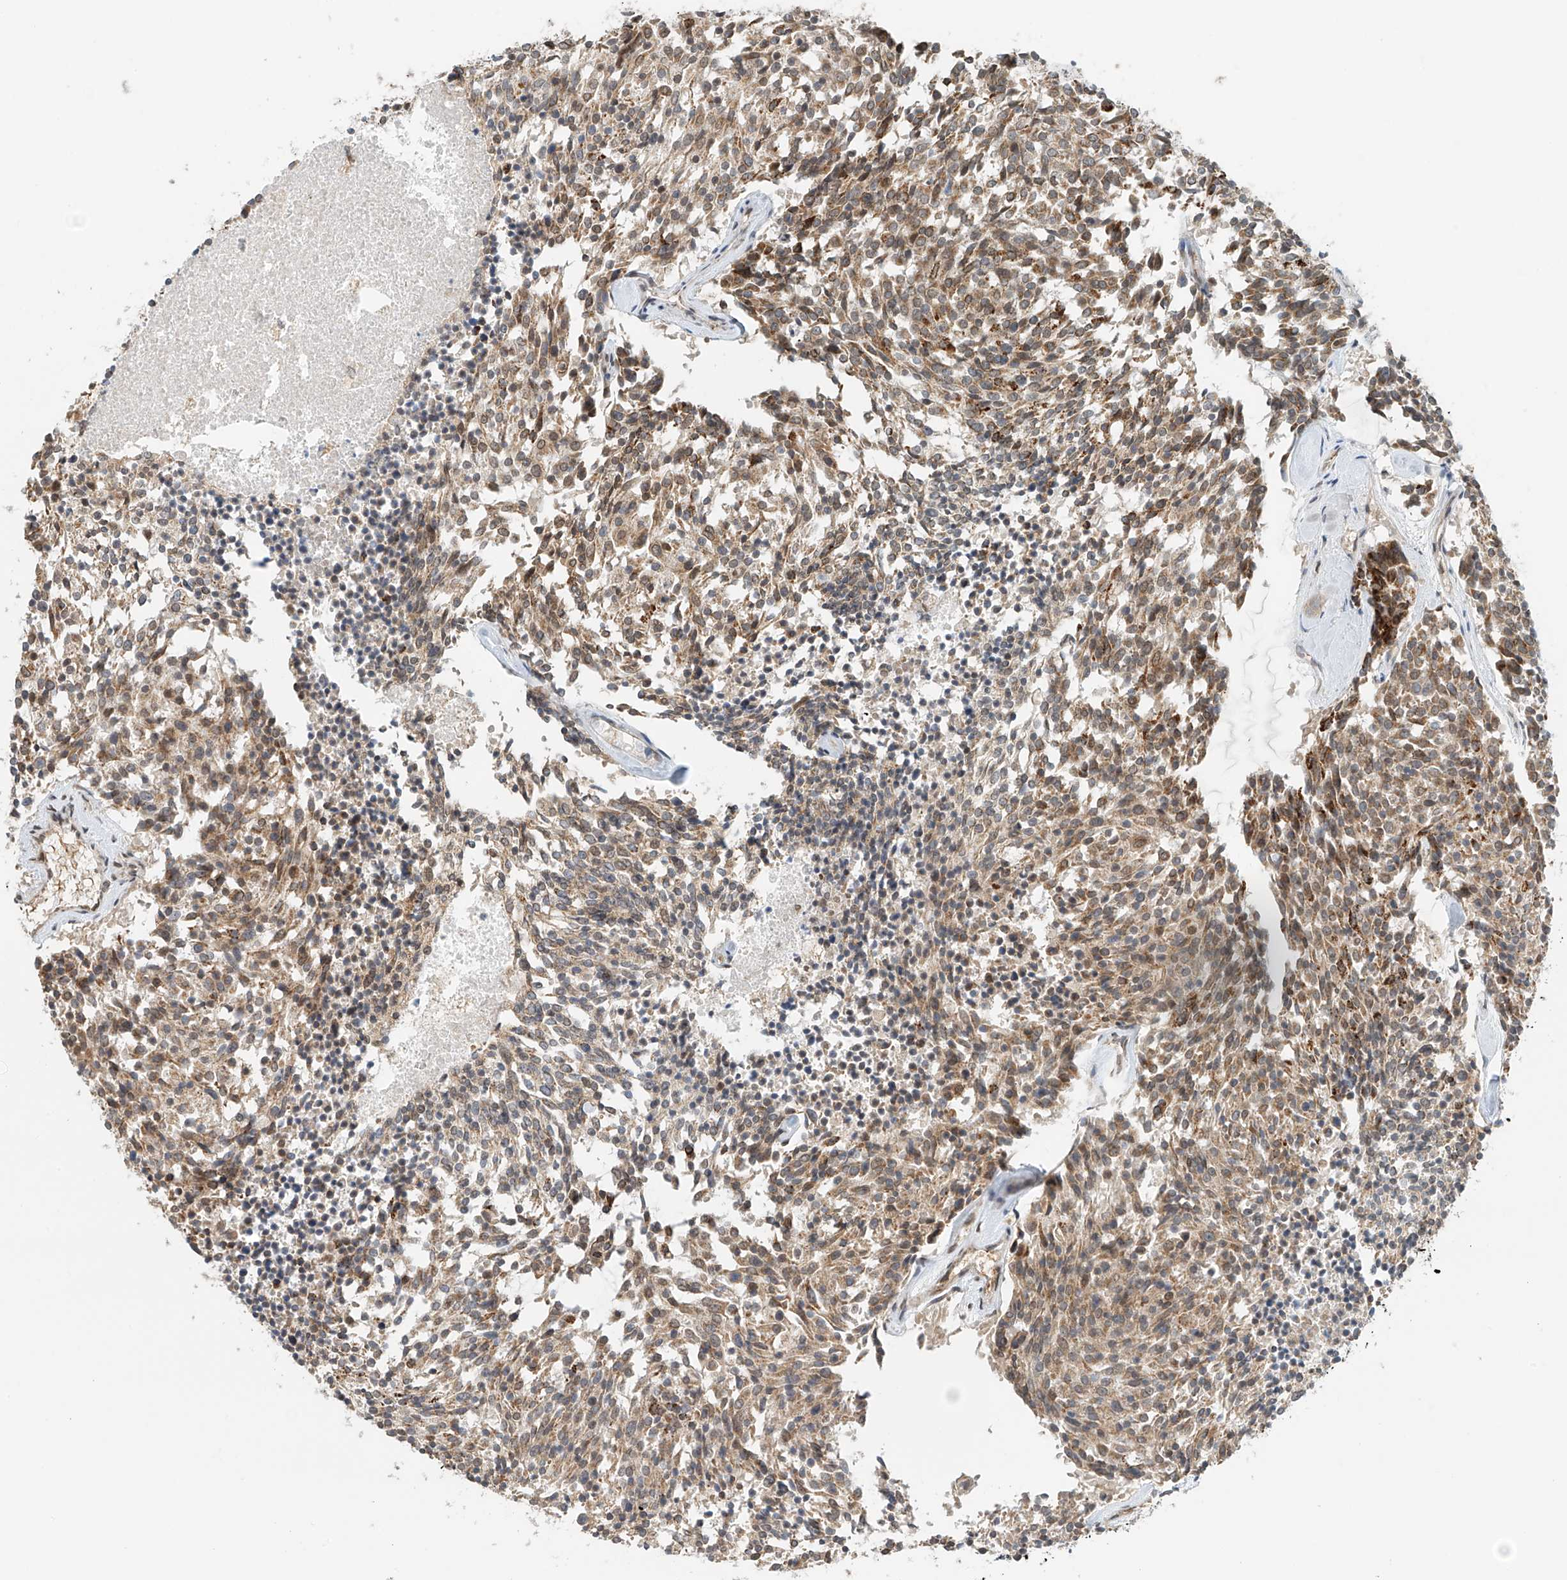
{"staining": {"intensity": "moderate", "quantity": ">75%", "location": "cytoplasmic/membranous"}, "tissue": "carcinoid", "cell_type": "Tumor cells", "image_type": "cancer", "snomed": [{"axis": "morphology", "description": "Carcinoid, malignant, NOS"}, {"axis": "topography", "description": "Pancreas"}], "caption": "Immunohistochemical staining of carcinoid displays moderate cytoplasmic/membranous protein expression in approximately >75% of tumor cells. (Stains: DAB (3,3'-diaminobenzidine) in brown, nuclei in blue, Microscopy: brightfield microscopy at high magnification).", "gene": "STARD9", "patient": {"sex": "female", "age": 54}}